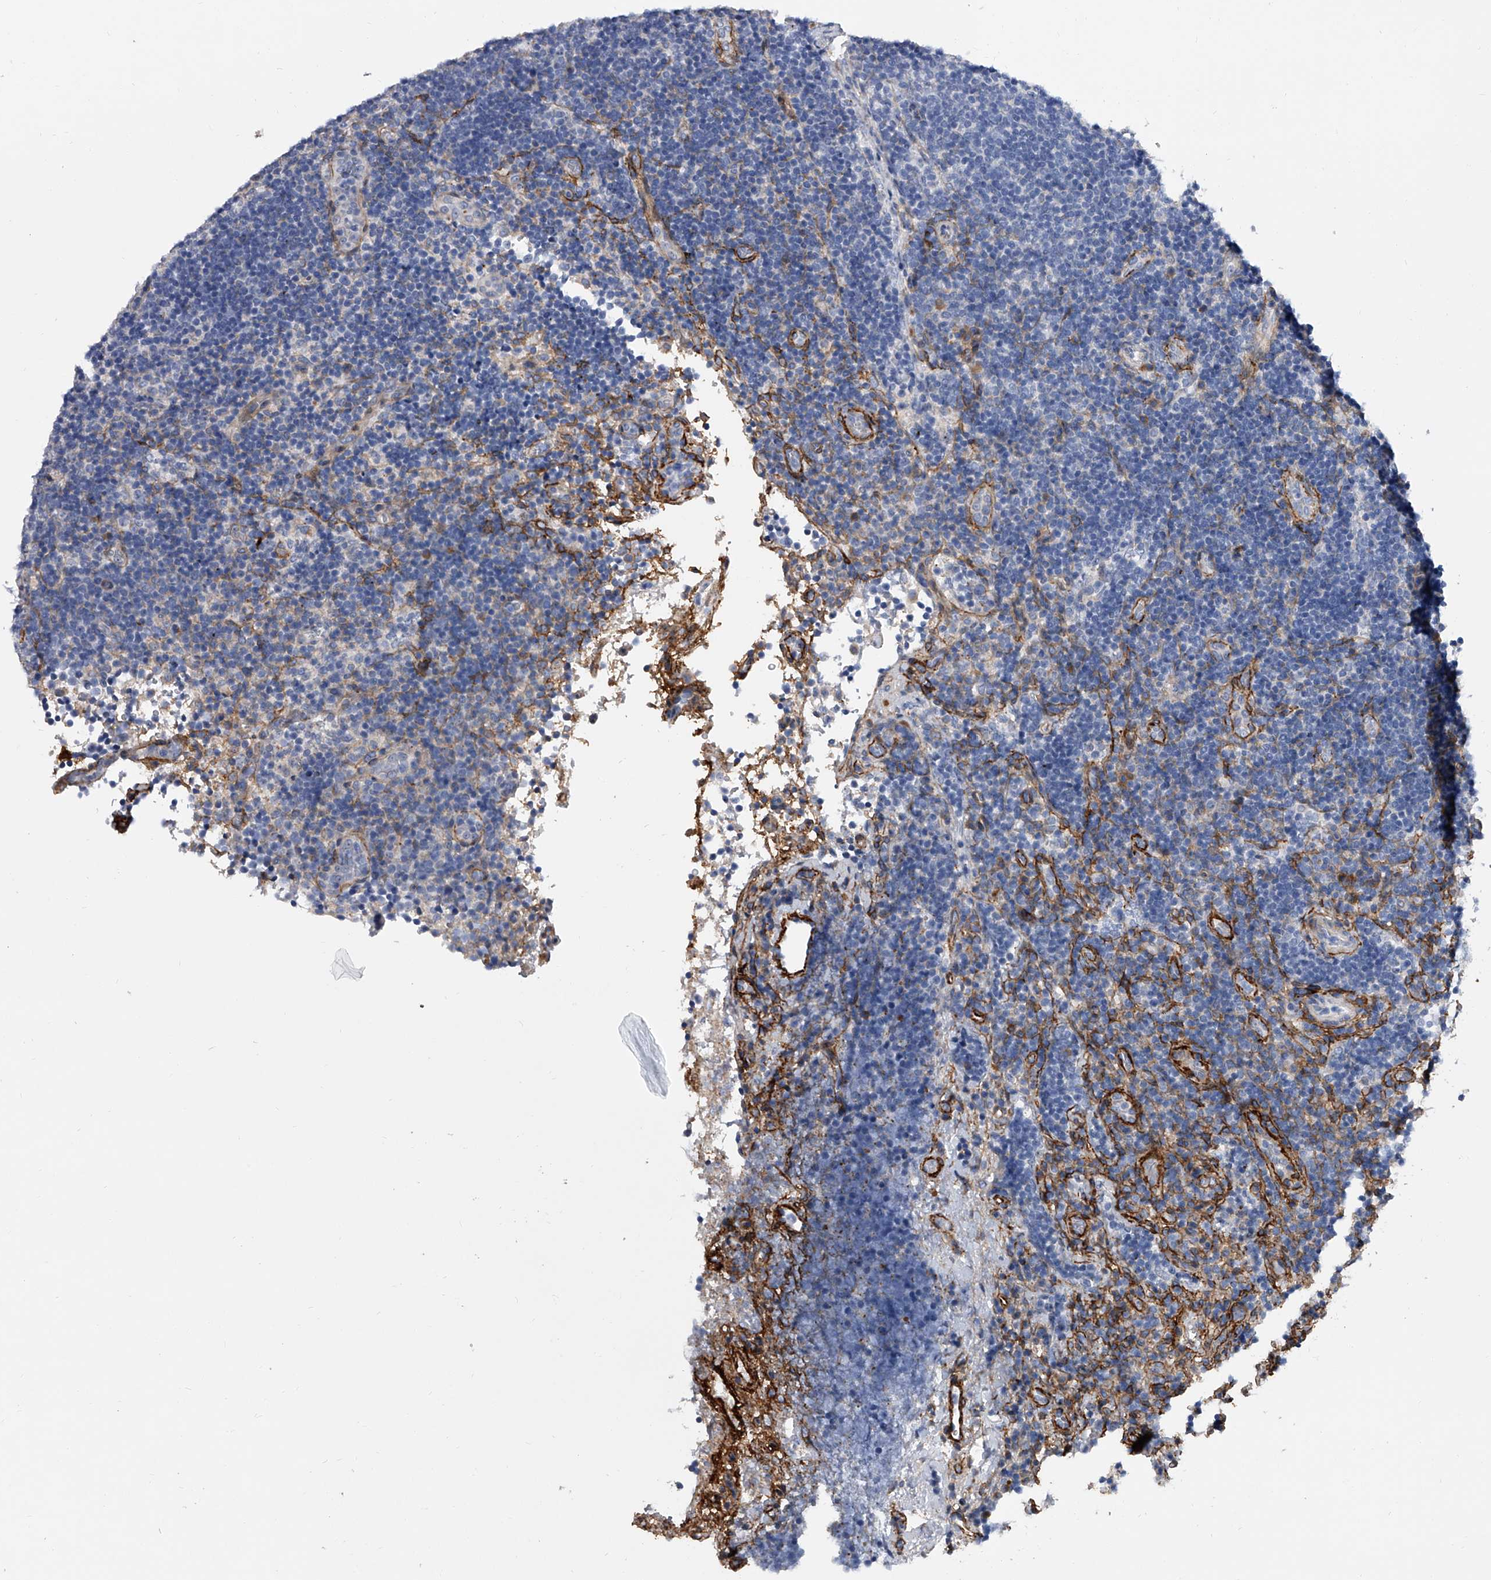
{"staining": {"intensity": "negative", "quantity": "none", "location": "none"}, "tissue": "lymph node", "cell_type": "Germinal center cells", "image_type": "normal", "snomed": [{"axis": "morphology", "description": "Normal tissue, NOS"}, {"axis": "topography", "description": "Lymph node"}], "caption": "High magnification brightfield microscopy of unremarkable lymph node stained with DAB (3,3'-diaminobenzidine) (brown) and counterstained with hematoxylin (blue): germinal center cells show no significant expression. (Brightfield microscopy of DAB (3,3'-diaminobenzidine) immunohistochemistry at high magnification).", "gene": "ALG14", "patient": {"sex": "female", "age": 22}}